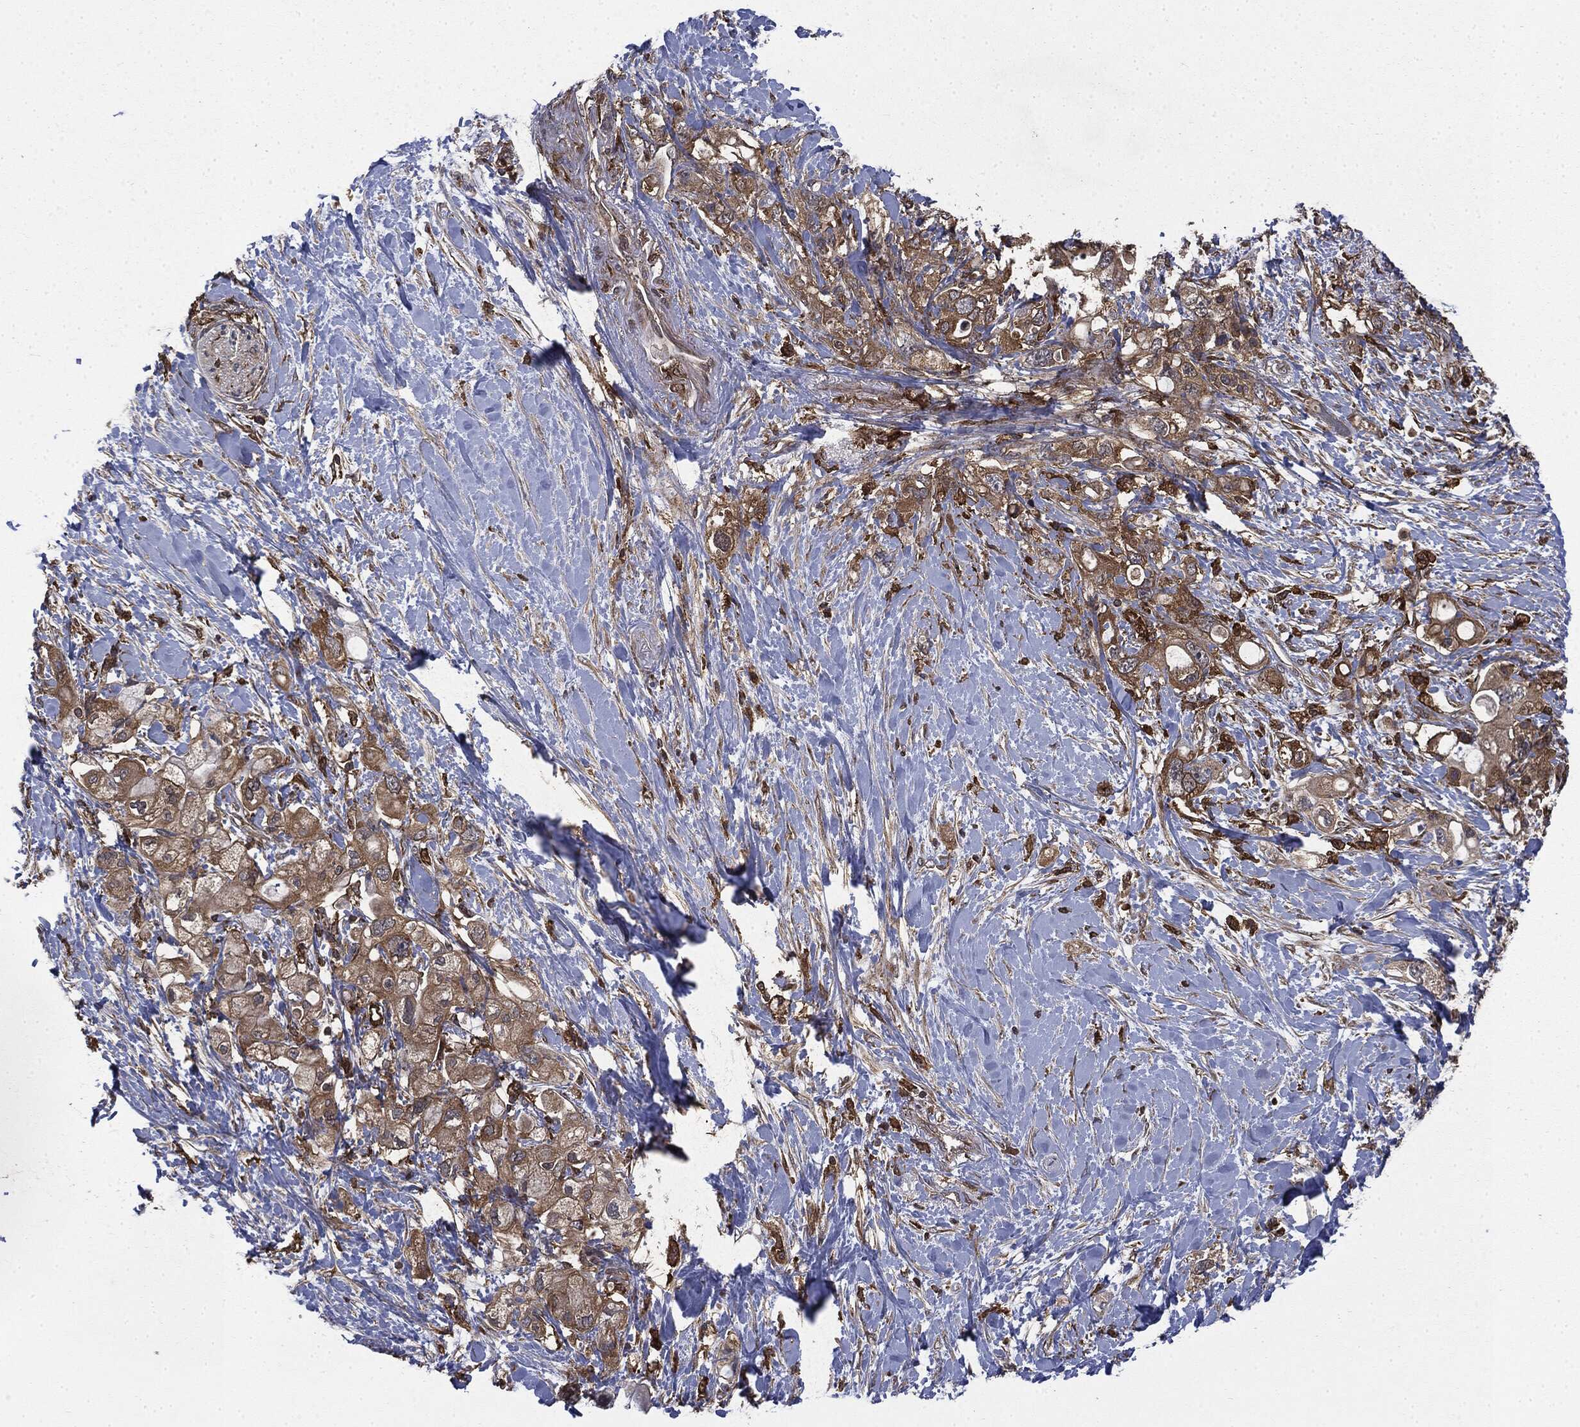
{"staining": {"intensity": "weak", "quantity": ">75%", "location": "cytoplasmic/membranous"}, "tissue": "pancreatic cancer", "cell_type": "Tumor cells", "image_type": "cancer", "snomed": [{"axis": "morphology", "description": "Adenocarcinoma, NOS"}, {"axis": "topography", "description": "Pancreas"}], "caption": "About >75% of tumor cells in human pancreatic cancer (adenocarcinoma) exhibit weak cytoplasmic/membranous protein positivity as visualized by brown immunohistochemical staining.", "gene": "SNX5", "patient": {"sex": "female", "age": 56}}